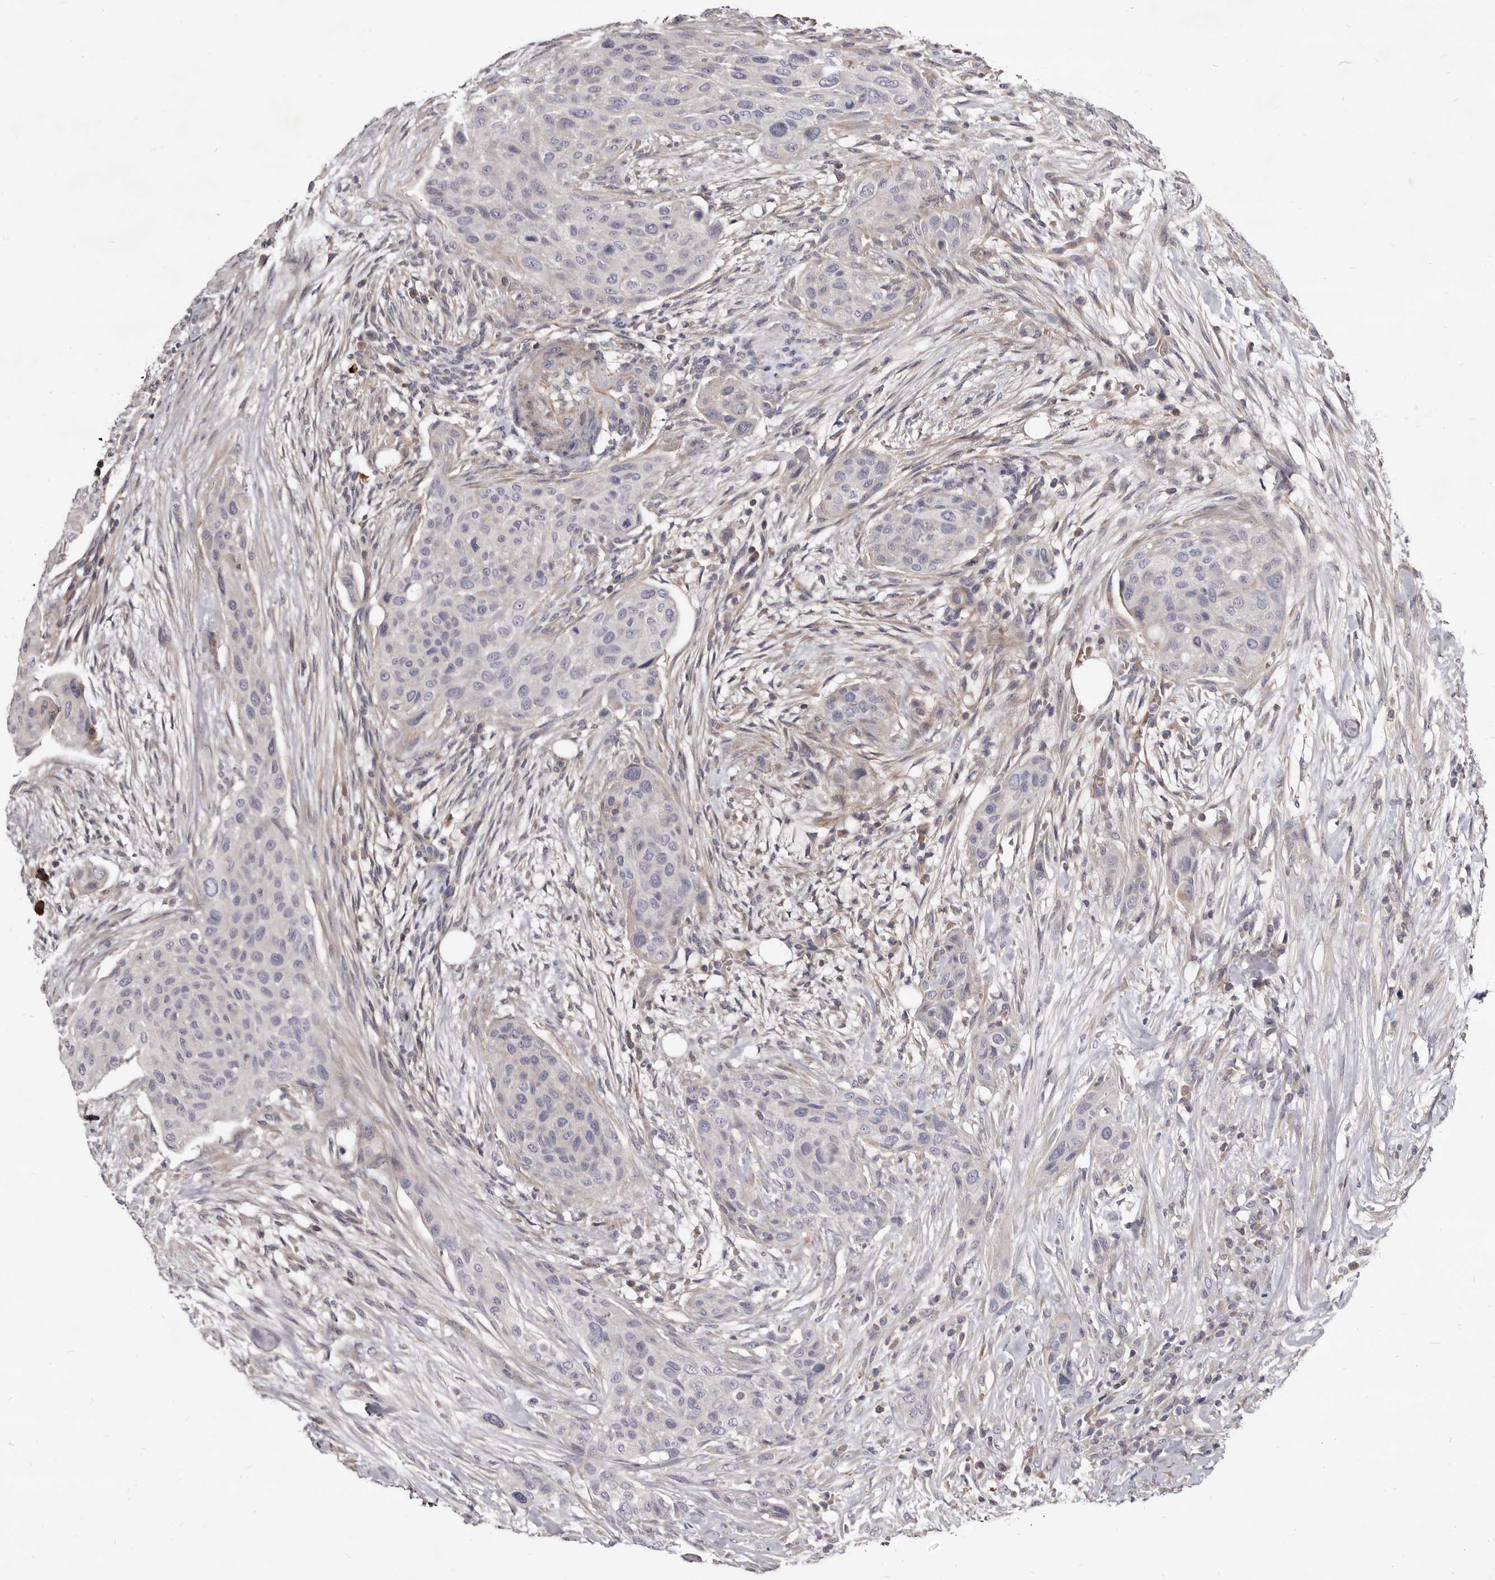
{"staining": {"intensity": "negative", "quantity": "none", "location": "none"}, "tissue": "urothelial cancer", "cell_type": "Tumor cells", "image_type": "cancer", "snomed": [{"axis": "morphology", "description": "Urothelial carcinoma, High grade"}, {"axis": "topography", "description": "Urinary bladder"}], "caption": "DAB (3,3'-diaminobenzidine) immunohistochemical staining of high-grade urothelial carcinoma reveals no significant positivity in tumor cells.", "gene": "FAS", "patient": {"sex": "male", "age": 35}}